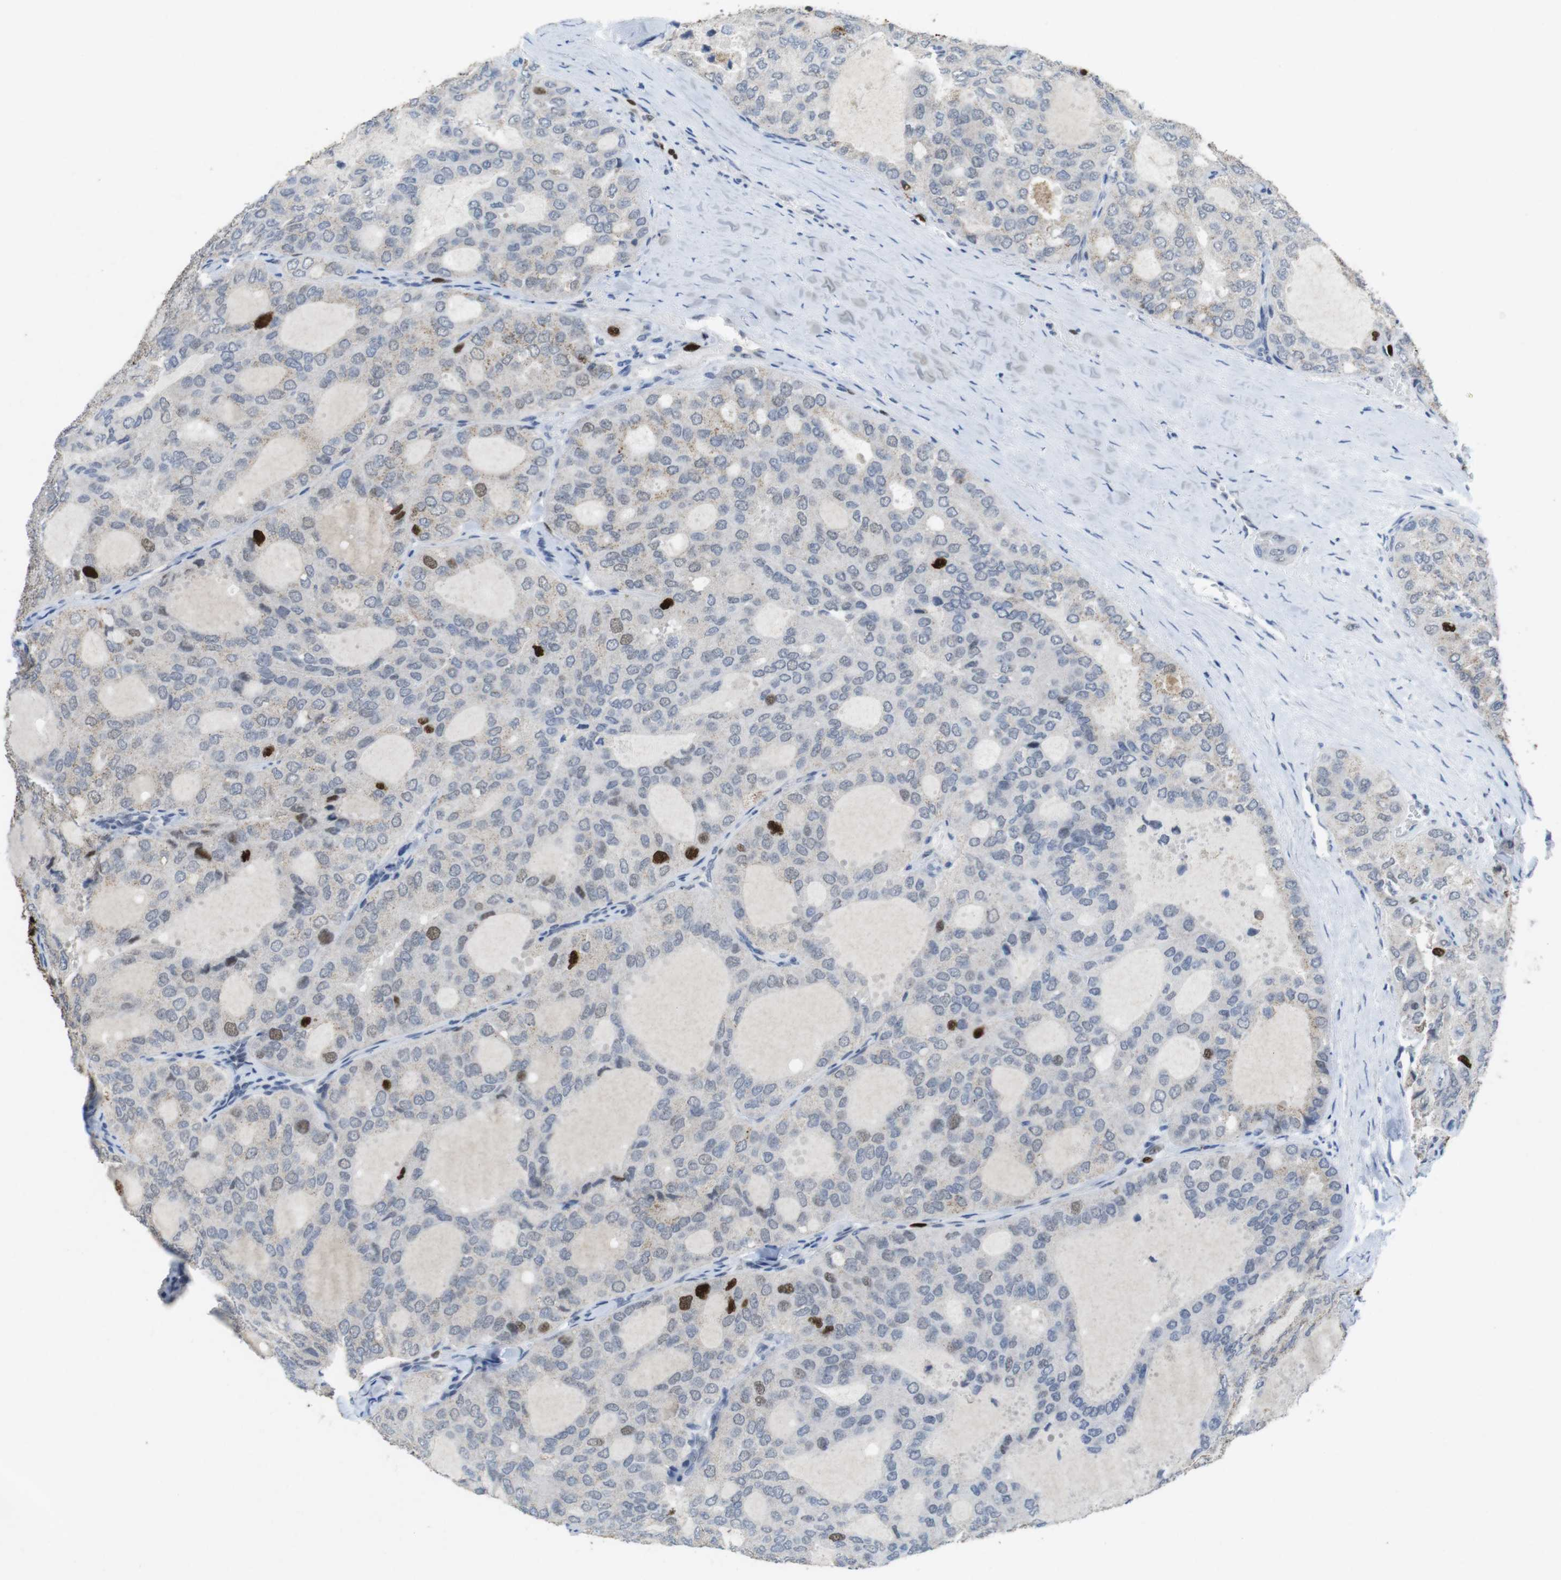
{"staining": {"intensity": "strong", "quantity": "<25%", "location": "nuclear"}, "tissue": "thyroid cancer", "cell_type": "Tumor cells", "image_type": "cancer", "snomed": [{"axis": "morphology", "description": "Follicular adenoma carcinoma, NOS"}, {"axis": "topography", "description": "Thyroid gland"}], "caption": "A photomicrograph showing strong nuclear expression in about <25% of tumor cells in thyroid cancer (follicular adenoma carcinoma), as visualized by brown immunohistochemical staining.", "gene": "KPNA2", "patient": {"sex": "male", "age": 75}}